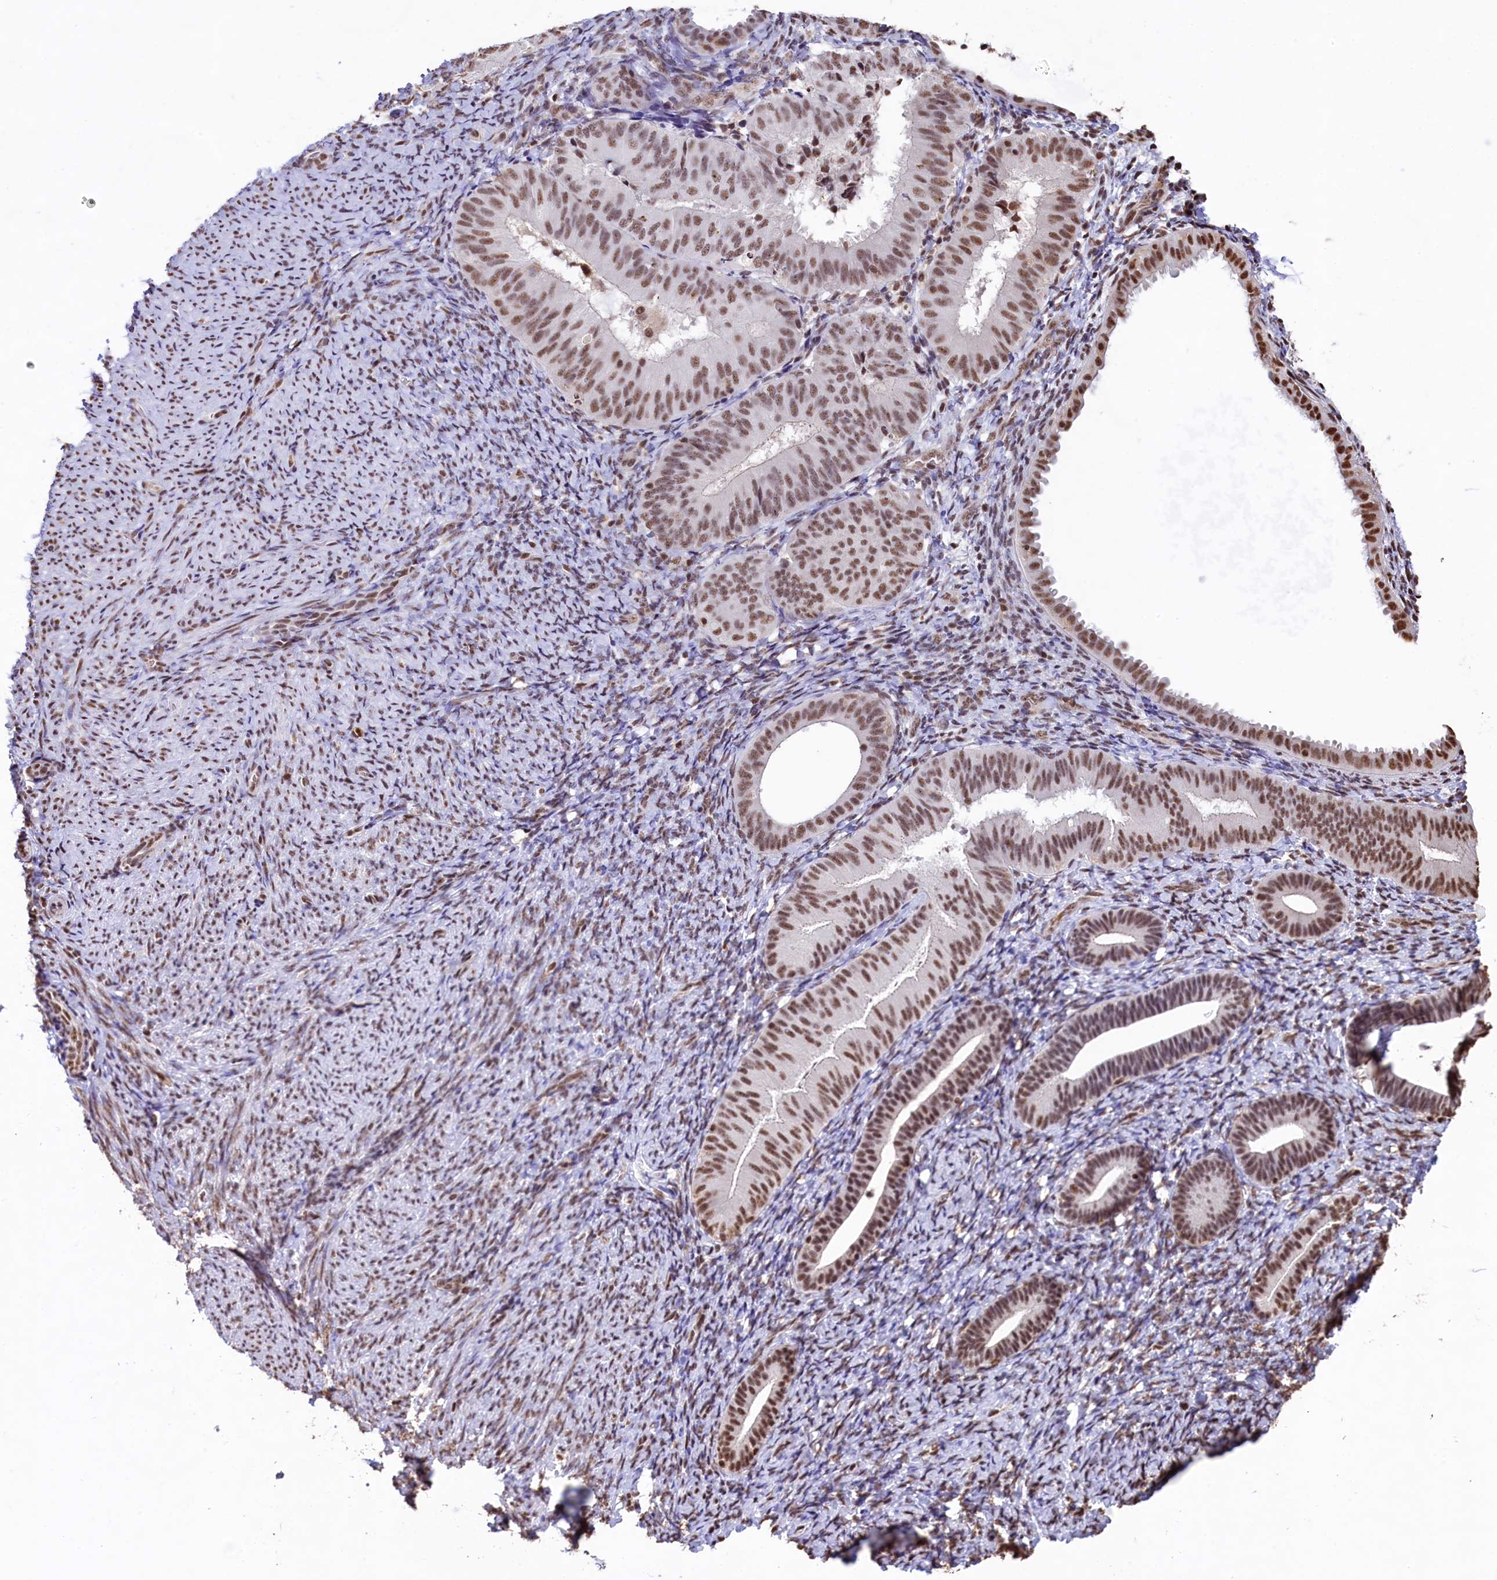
{"staining": {"intensity": "moderate", "quantity": "<25%", "location": "nuclear"}, "tissue": "endometrium", "cell_type": "Cells in endometrial stroma", "image_type": "normal", "snomed": [{"axis": "morphology", "description": "Normal tissue, NOS"}, {"axis": "topography", "description": "Endometrium"}], "caption": "Human endometrium stained for a protein (brown) exhibits moderate nuclear positive staining in about <25% of cells in endometrial stroma.", "gene": "SNRPD2", "patient": {"sex": "female", "age": 65}}